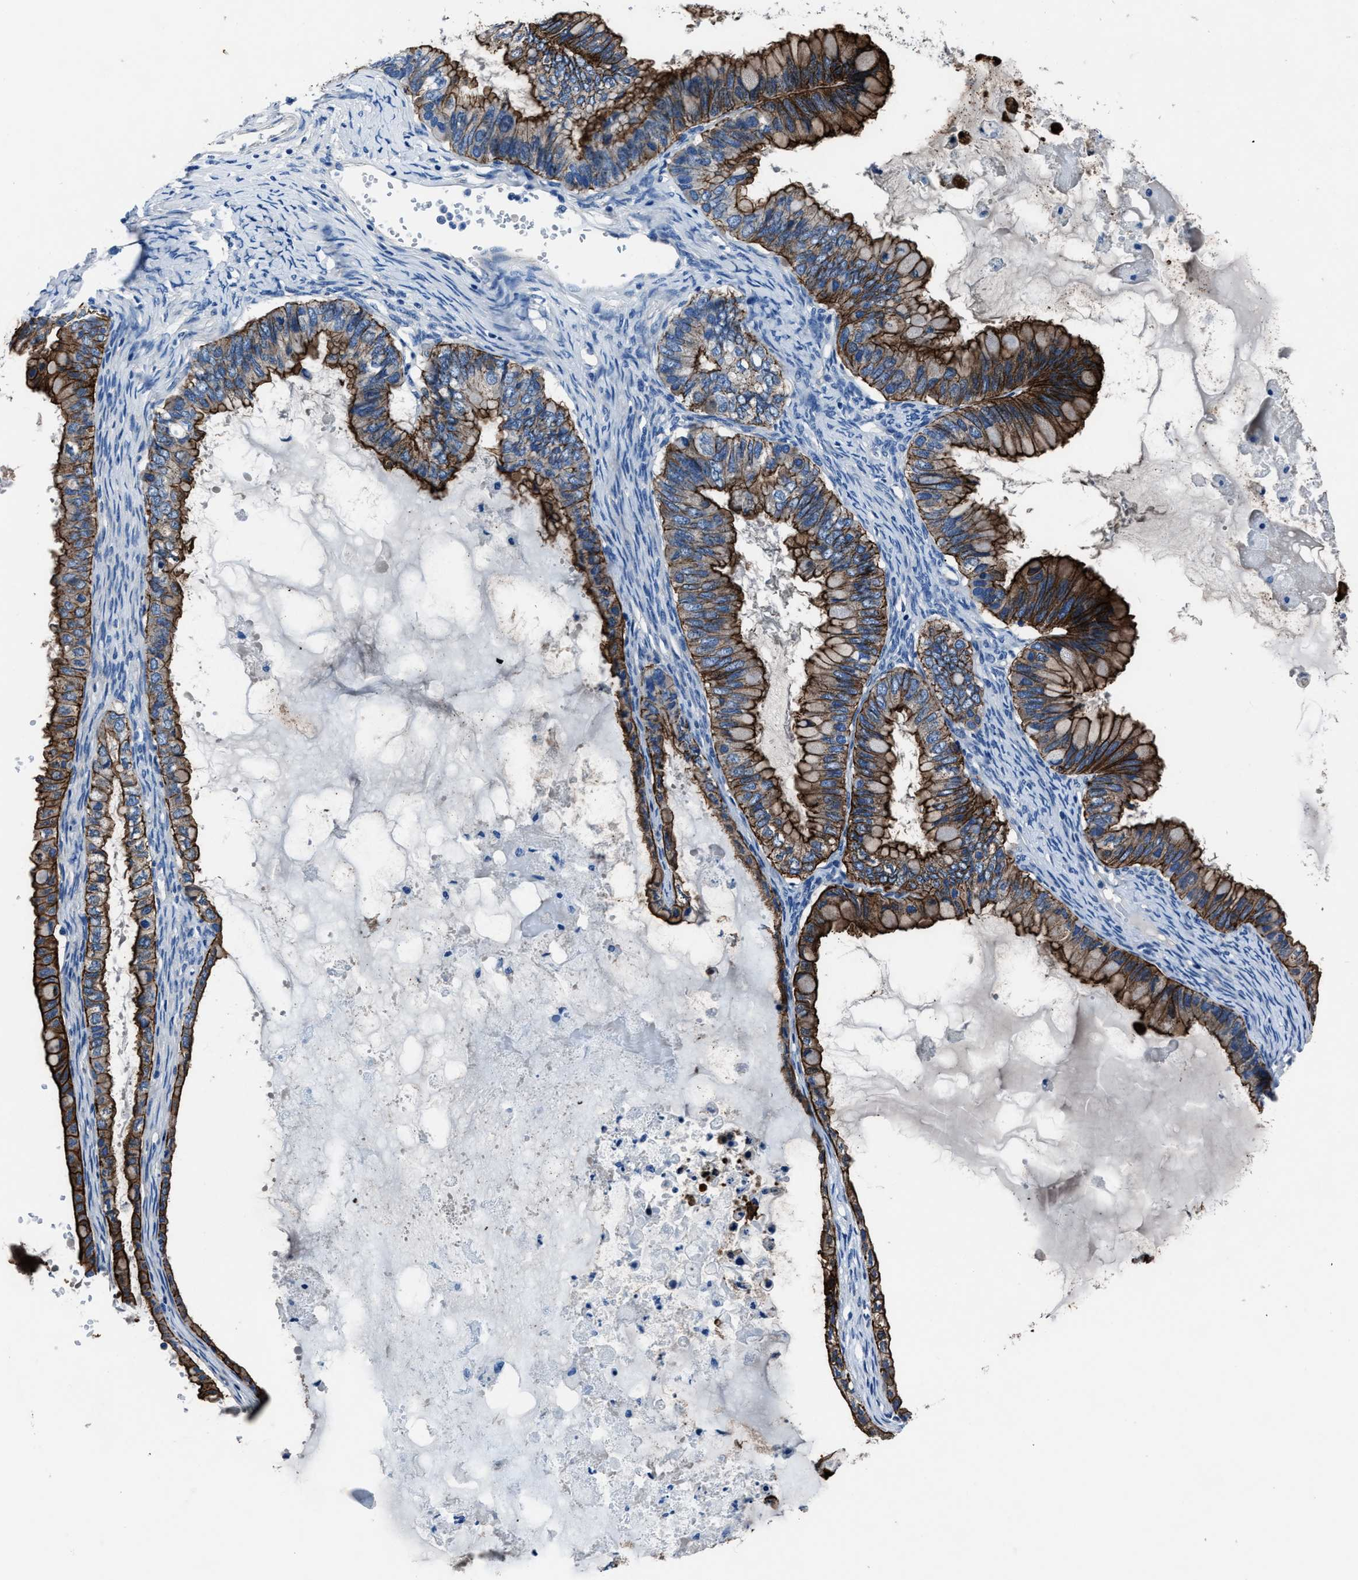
{"staining": {"intensity": "strong", "quantity": ">75%", "location": "cytoplasmic/membranous"}, "tissue": "ovarian cancer", "cell_type": "Tumor cells", "image_type": "cancer", "snomed": [{"axis": "morphology", "description": "Cystadenocarcinoma, mucinous, NOS"}, {"axis": "topography", "description": "Ovary"}], "caption": "Protein staining of ovarian cancer (mucinous cystadenocarcinoma) tissue displays strong cytoplasmic/membranous expression in approximately >75% of tumor cells.", "gene": "LMO7", "patient": {"sex": "female", "age": 80}}